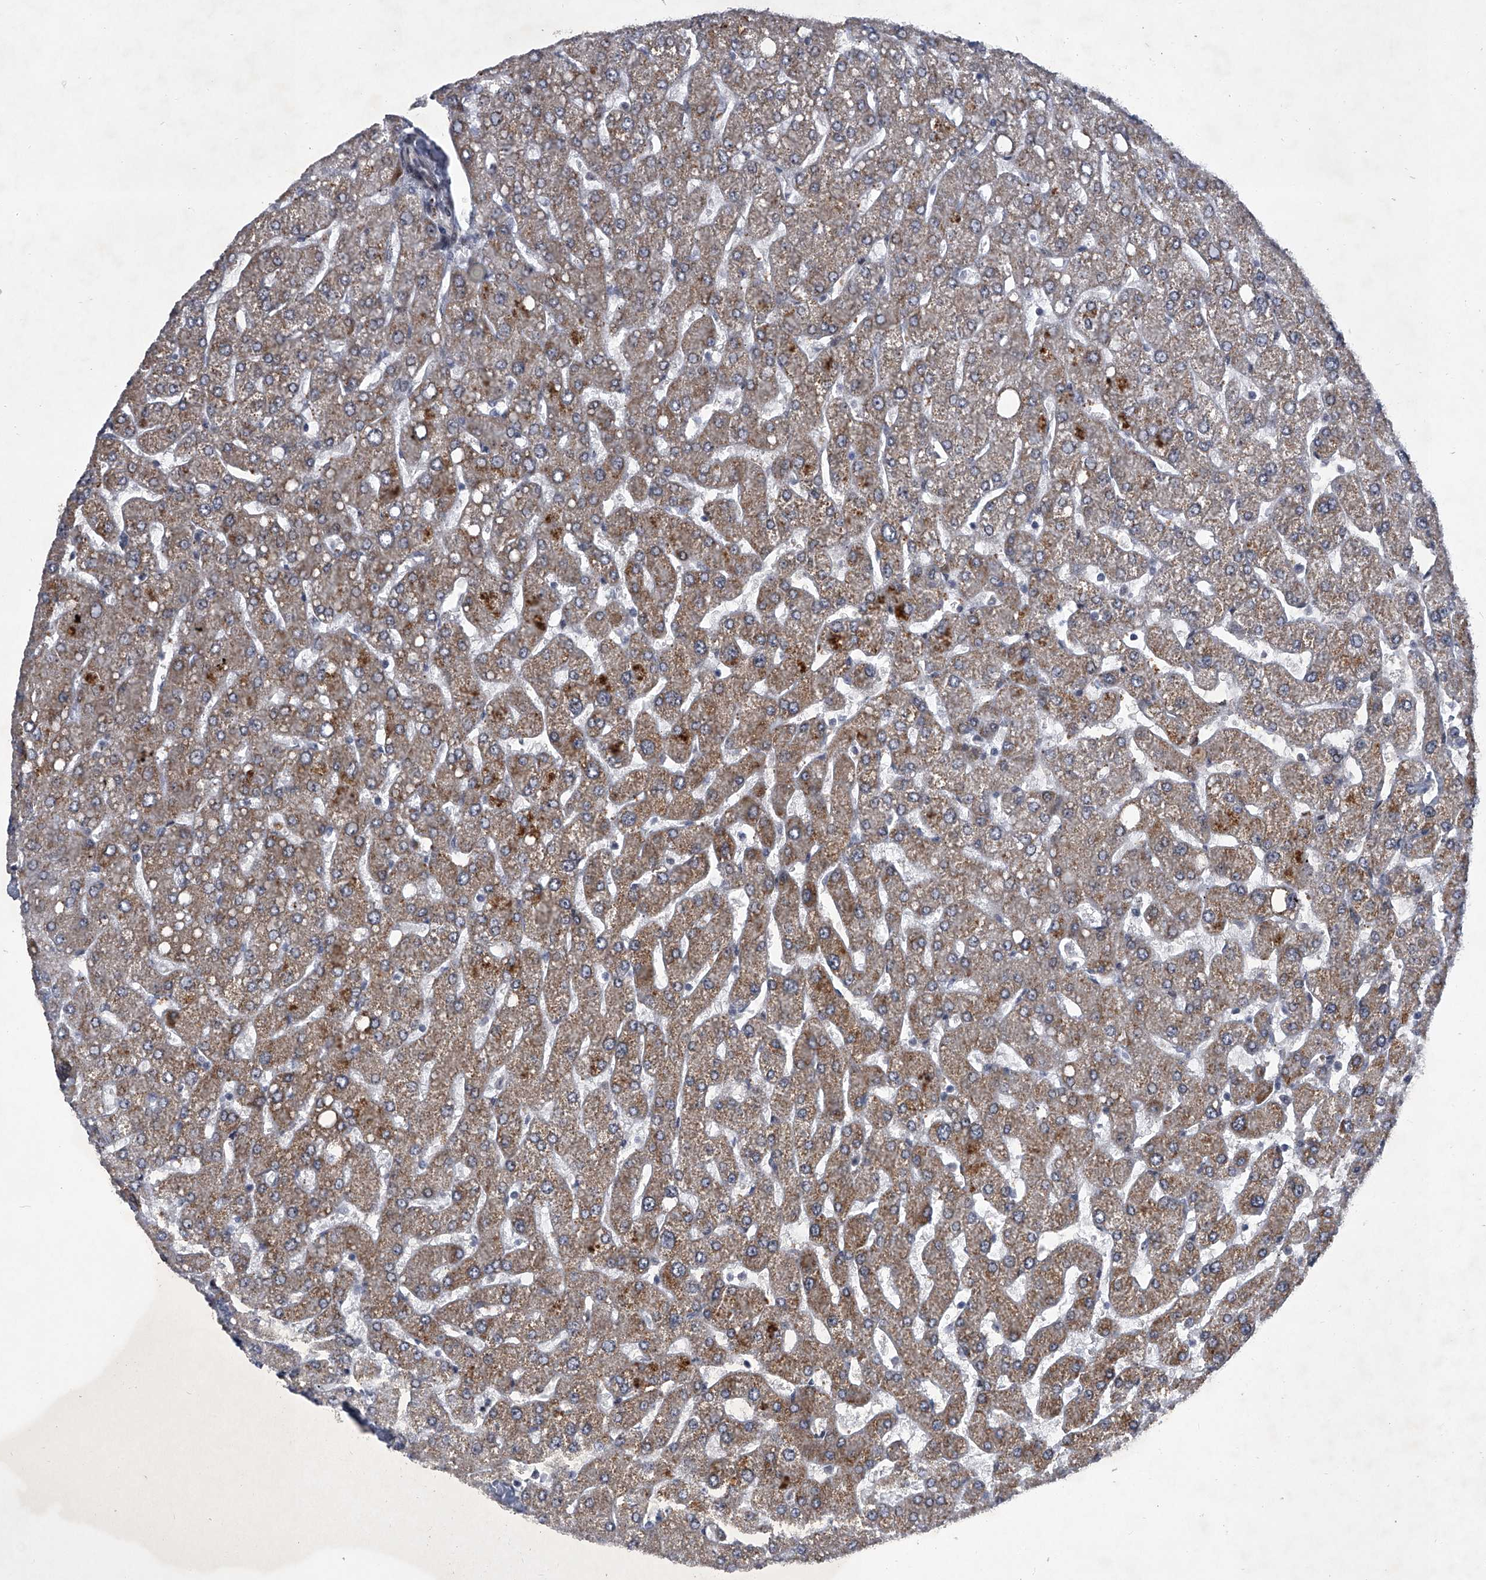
{"staining": {"intensity": "negative", "quantity": "none", "location": "none"}, "tissue": "liver", "cell_type": "Cholangiocytes", "image_type": "normal", "snomed": [{"axis": "morphology", "description": "Normal tissue, NOS"}, {"axis": "topography", "description": "Liver"}], "caption": "An IHC histopathology image of benign liver is shown. There is no staining in cholangiocytes of liver.", "gene": "MLLT1", "patient": {"sex": "male", "age": 55}}